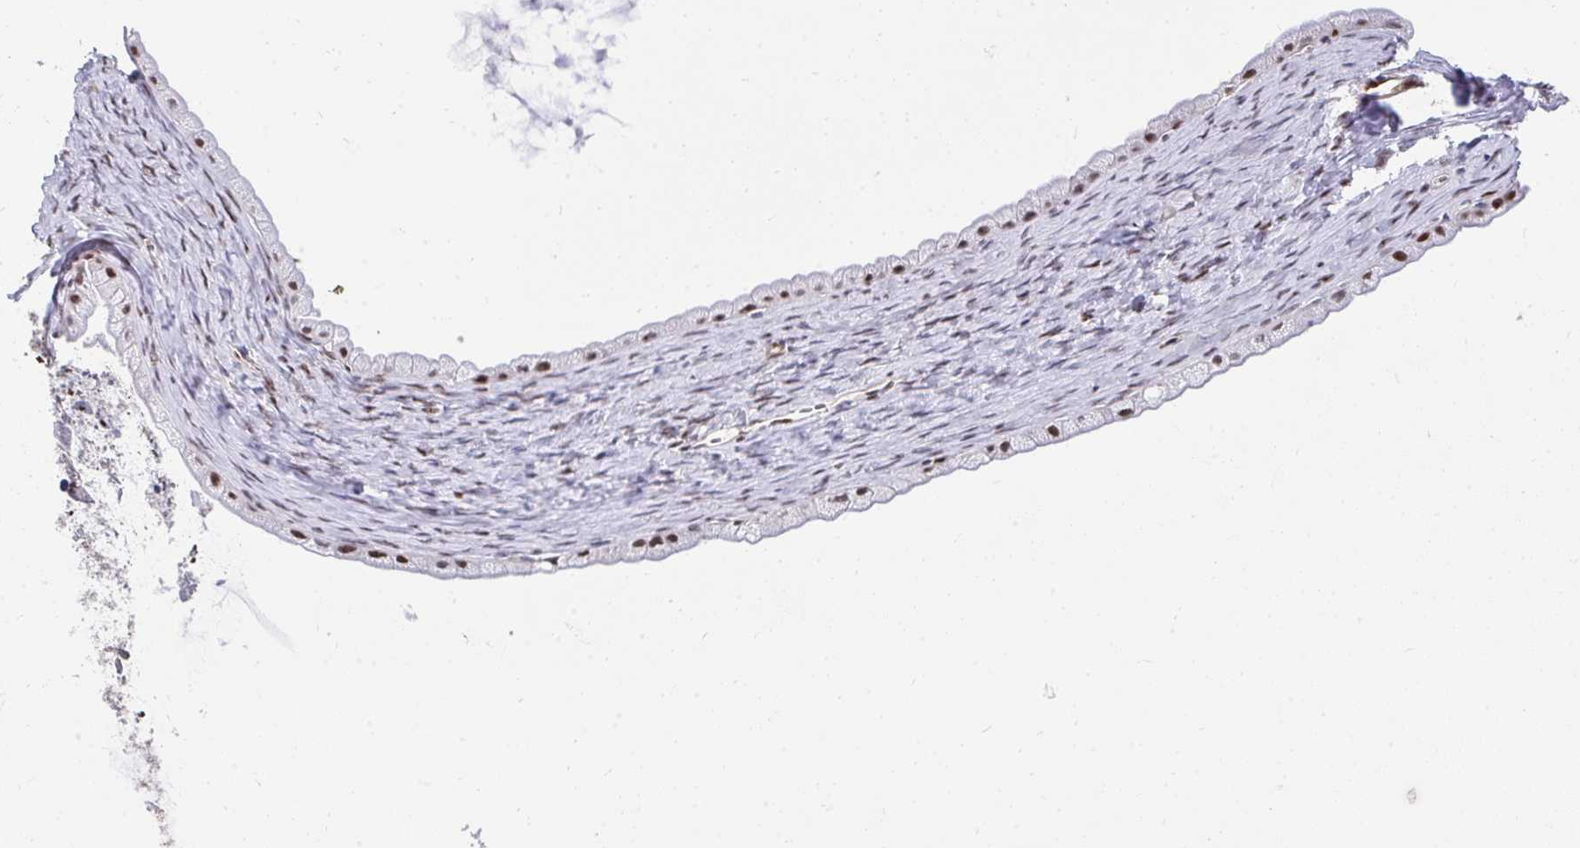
{"staining": {"intensity": "moderate", "quantity": ">75%", "location": "nuclear"}, "tissue": "ovarian cancer", "cell_type": "Tumor cells", "image_type": "cancer", "snomed": [{"axis": "morphology", "description": "Cystadenocarcinoma, mucinous, NOS"}, {"axis": "topography", "description": "Ovary"}], "caption": "A photomicrograph of ovarian cancer (mucinous cystadenocarcinoma) stained for a protein displays moderate nuclear brown staining in tumor cells.", "gene": "FOXN3", "patient": {"sex": "female", "age": 61}}